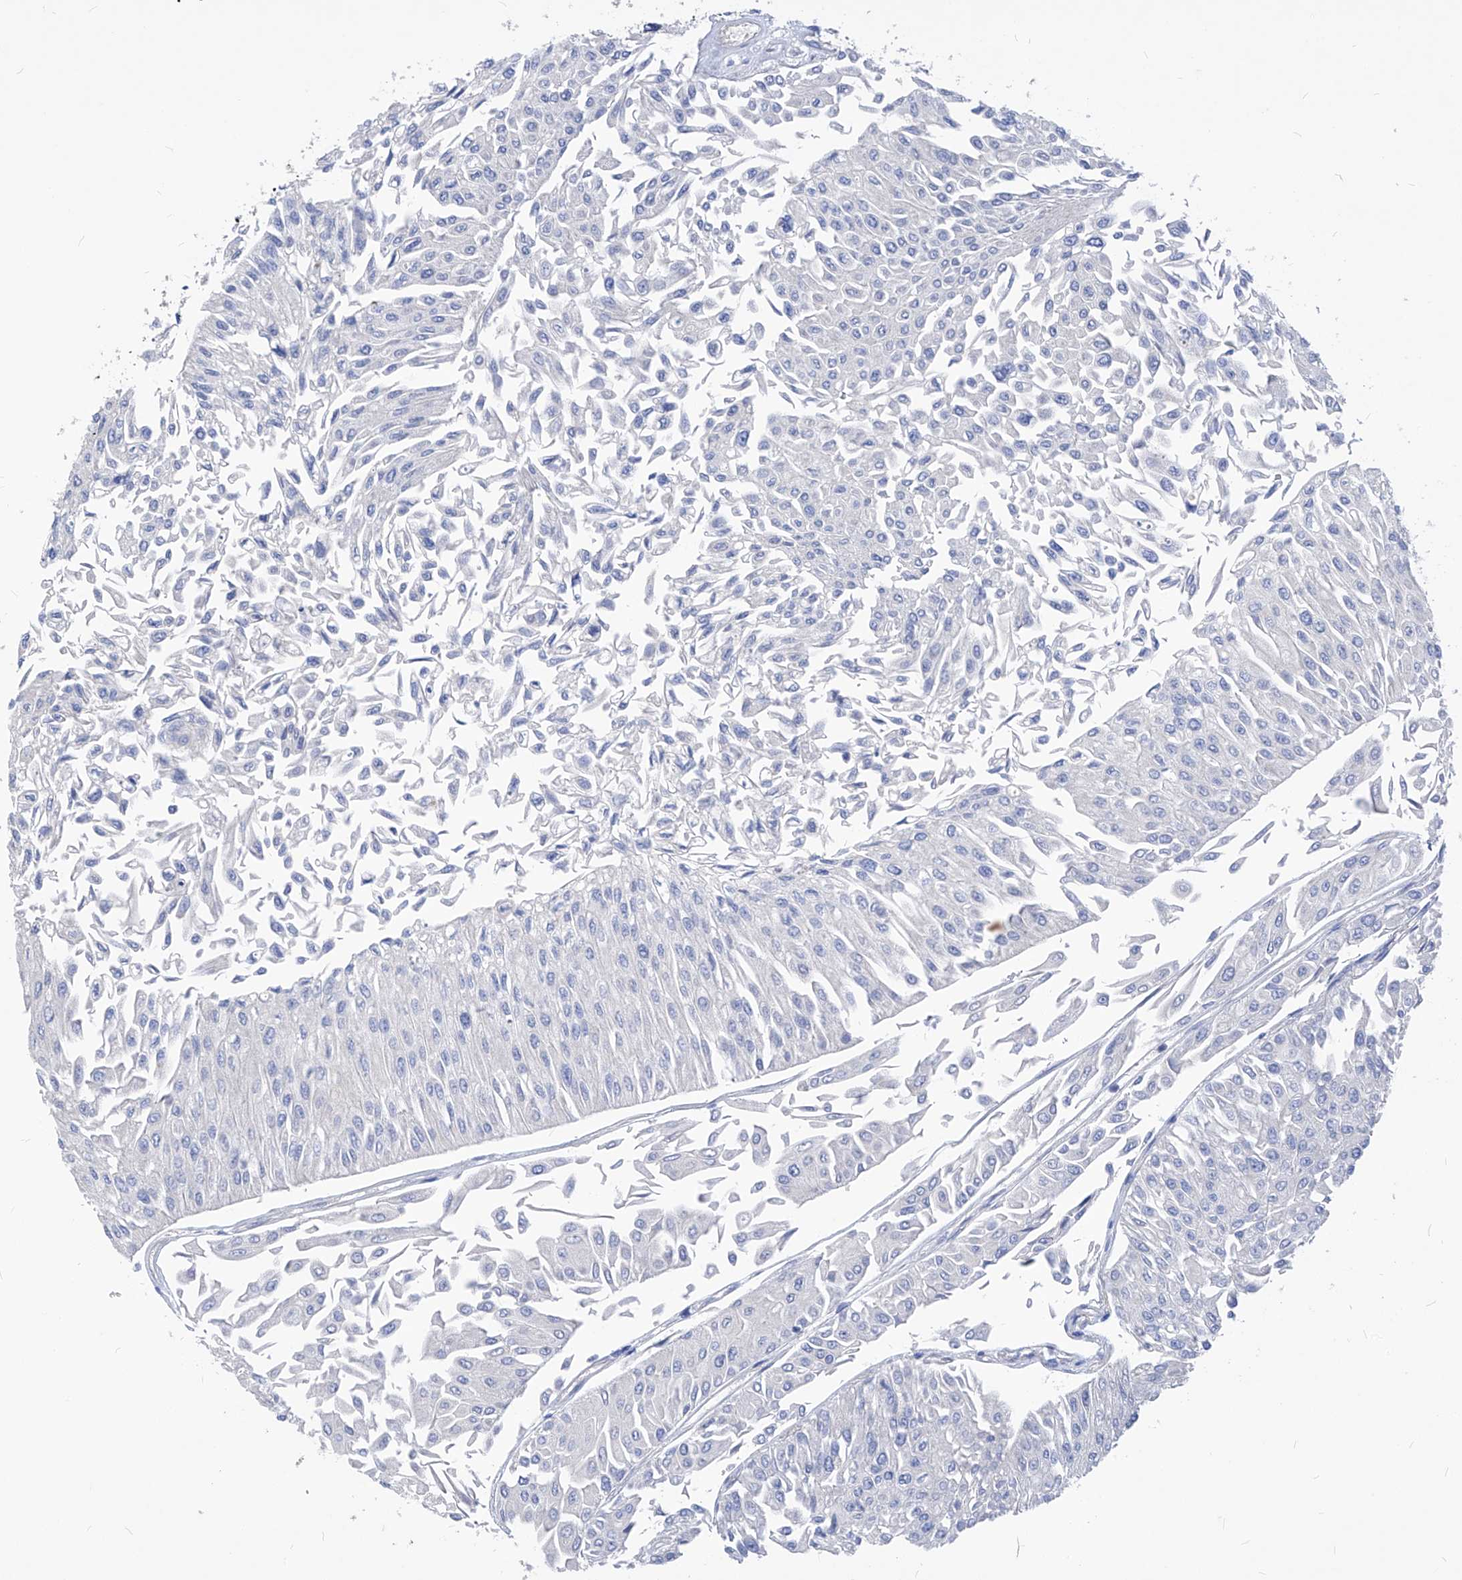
{"staining": {"intensity": "negative", "quantity": "none", "location": "none"}, "tissue": "urothelial cancer", "cell_type": "Tumor cells", "image_type": "cancer", "snomed": [{"axis": "morphology", "description": "Urothelial carcinoma, Low grade"}, {"axis": "topography", "description": "Urinary bladder"}], "caption": "Tumor cells are negative for protein expression in human urothelial cancer.", "gene": "XPNPEP1", "patient": {"sex": "male", "age": 67}}